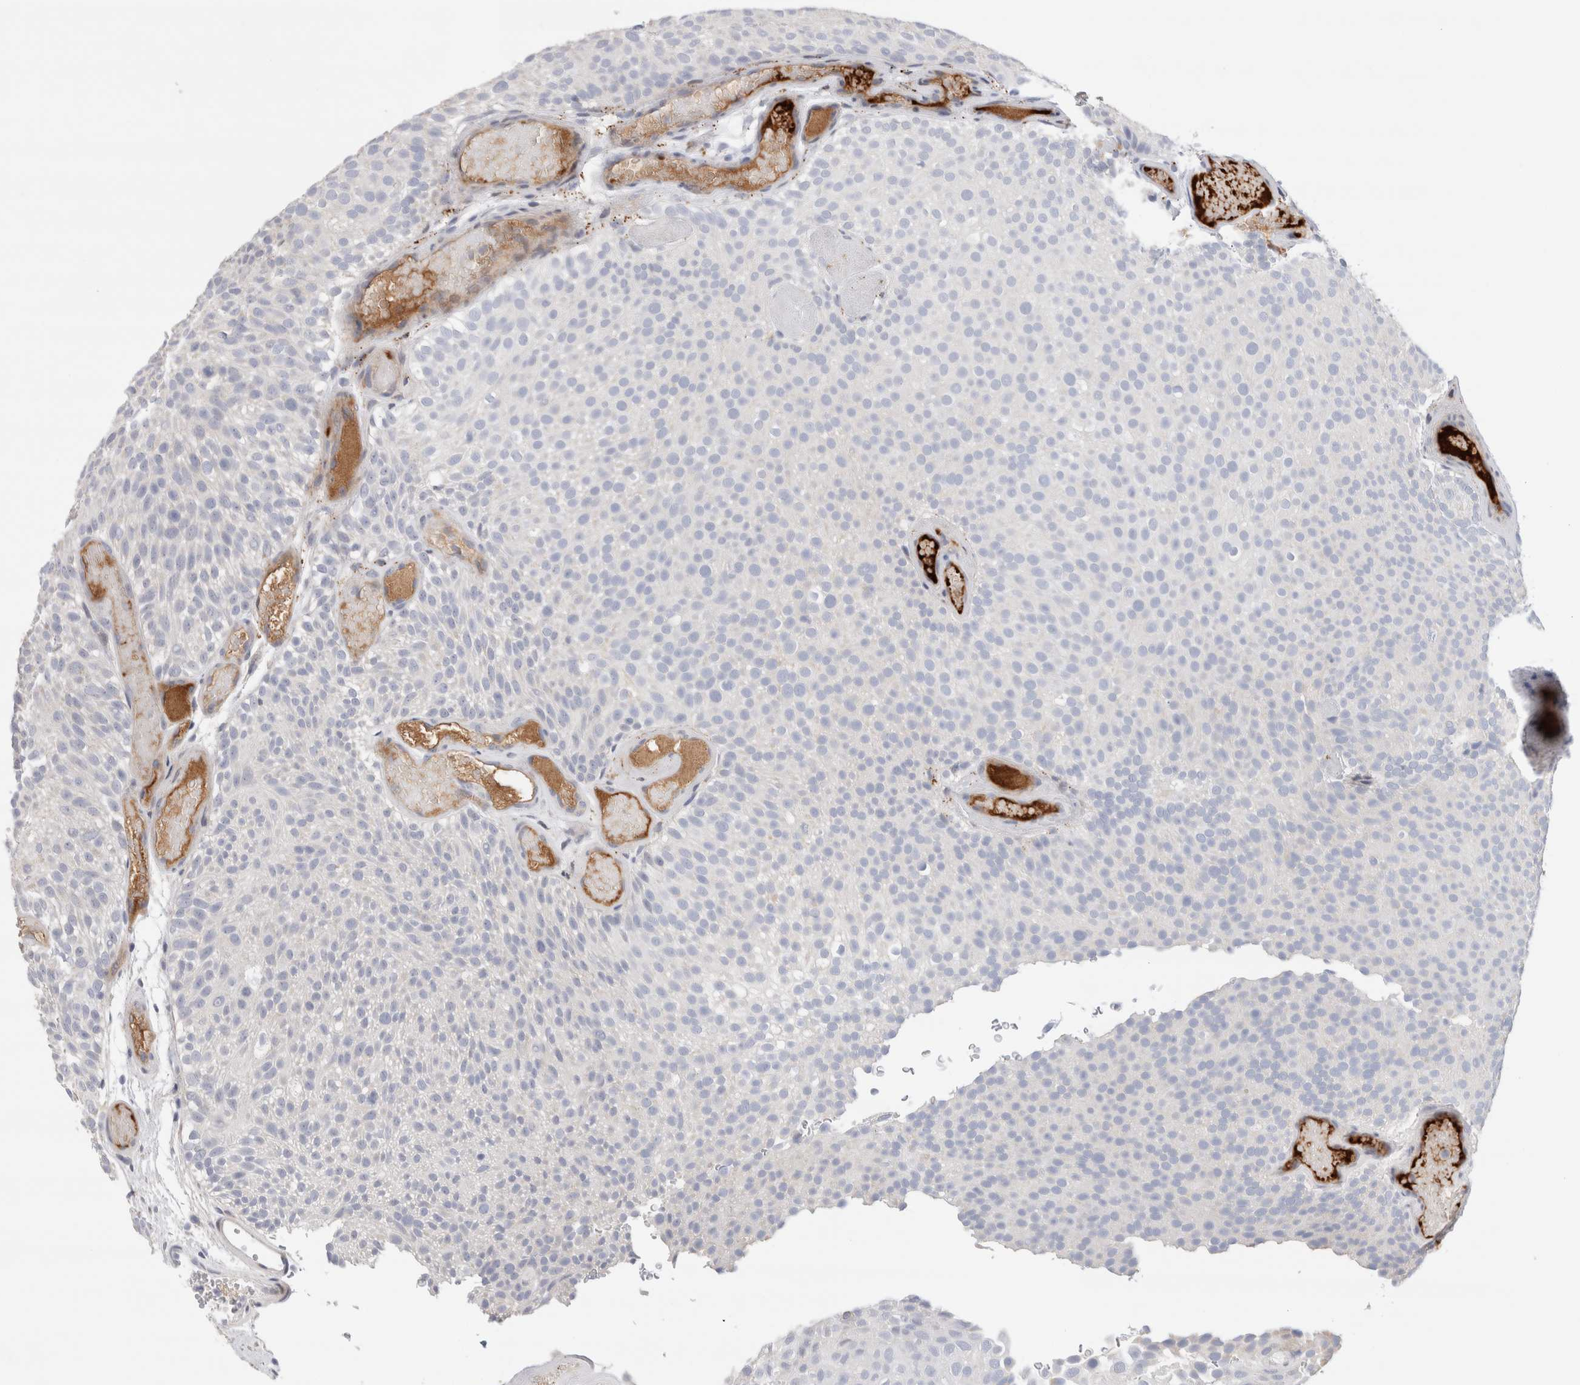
{"staining": {"intensity": "negative", "quantity": "none", "location": "none"}, "tissue": "urothelial cancer", "cell_type": "Tumor cells", "image_type": "cancer", "snomed": [{"axis": "morphology", "description": "Urothelial carcinoma, Low grade"}, {"axis": "topography", "description": "Urinary bladder"}], "caption": "DAB immunohistochemical staining of low-grade urothelial carcinoma reveals no significant staining in tumor cells.", "gene": "ECHDC2", "patient": {"sex": "male", "age": 78}}